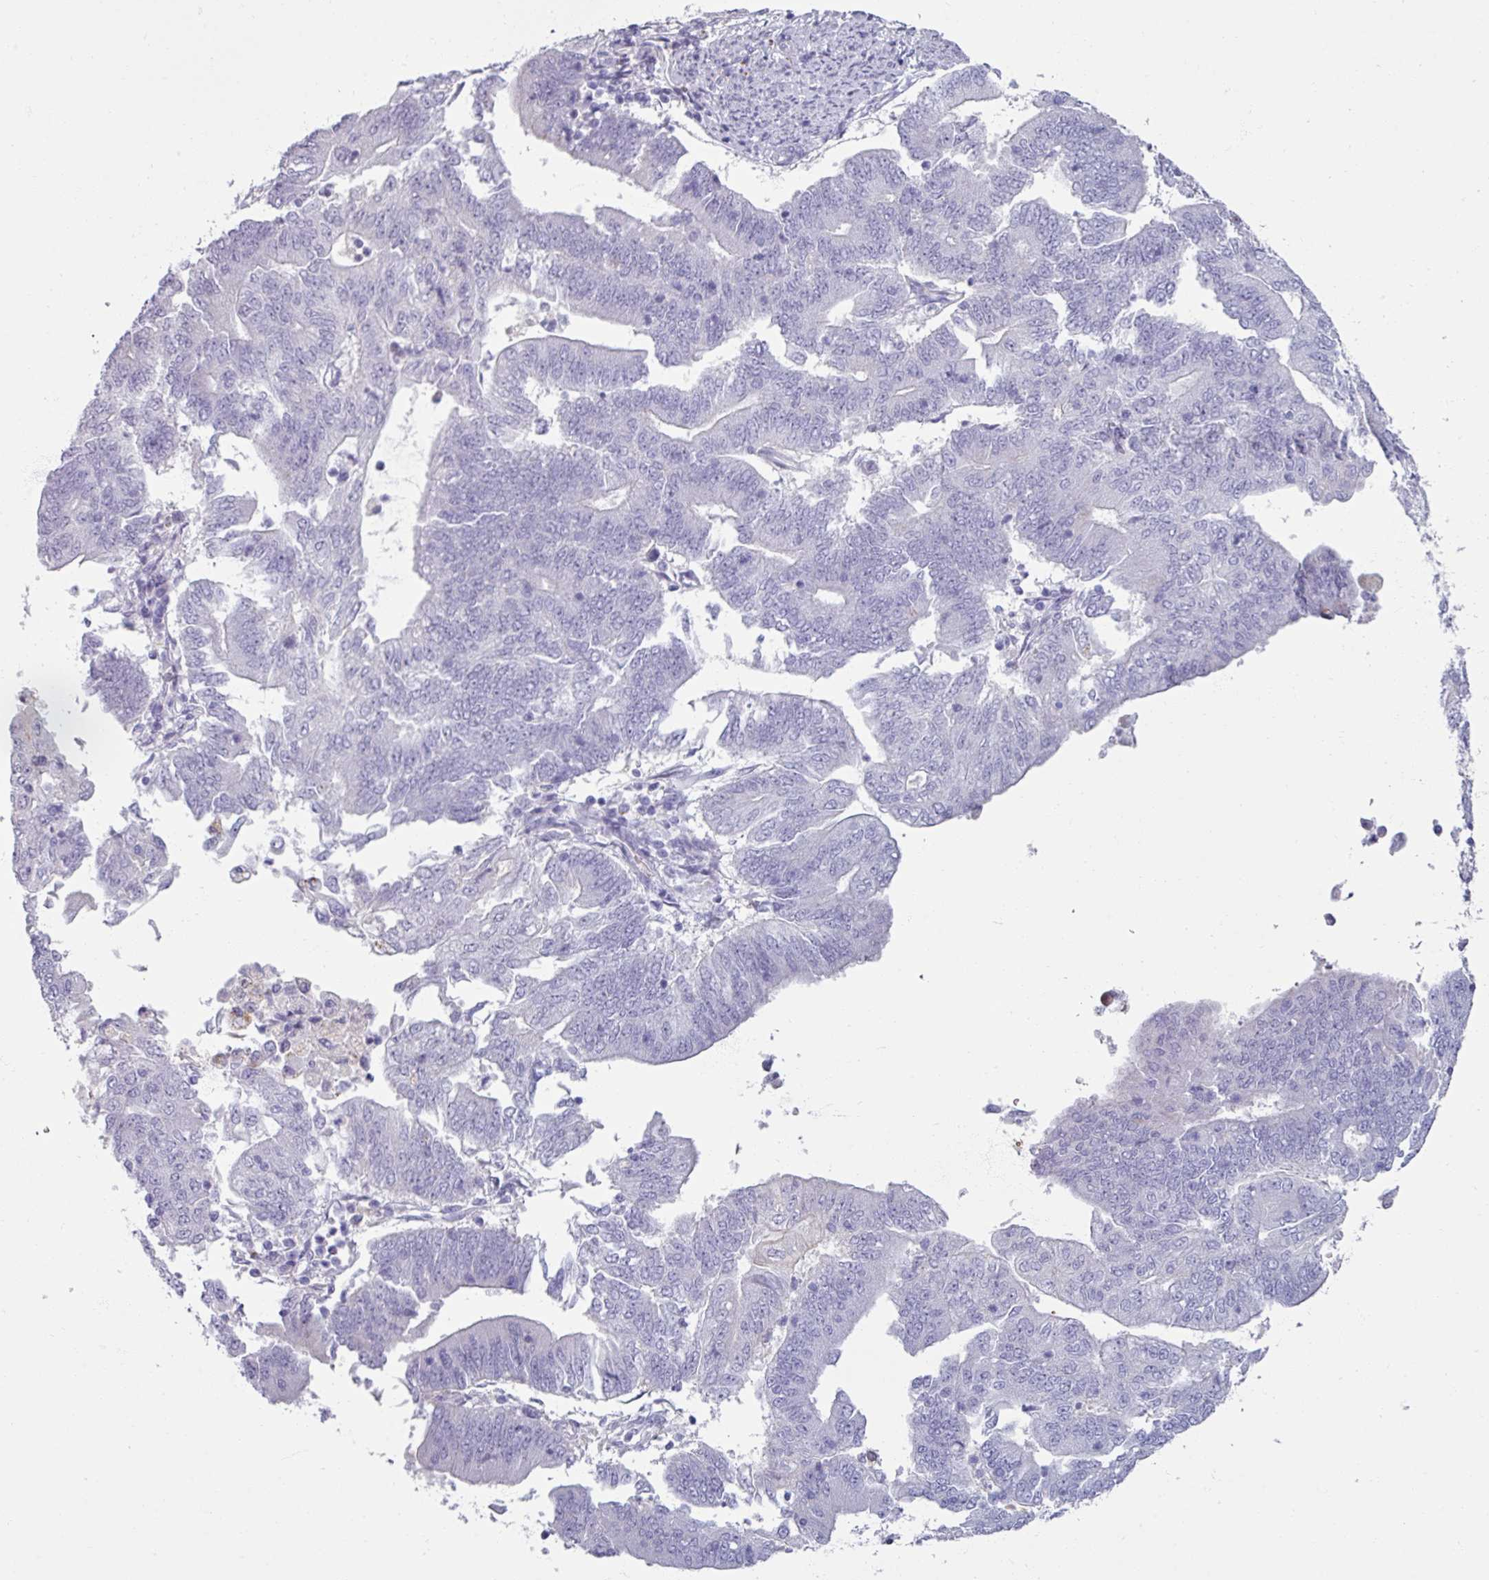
{"staining": {"intensity": "negative", "quantity": "none", "location": "none"}, "tissue": "endometrial cancer", "cell_type": "Tumor cells", "image_type": "cancer", "snomed": [{"axis": "morphology", "description": "Adenocarcinoma, NOS"}, {"axis": "topography", "description": "Endometrium"}], "caption": "Immunohistochemistry (IHC) photomicrograph of endometrial cancer stained for a protein (brown), which reveals no staining in tumor cells.", "gene": "SPESP1", "patient": {"sex": "female", "age": 70}}